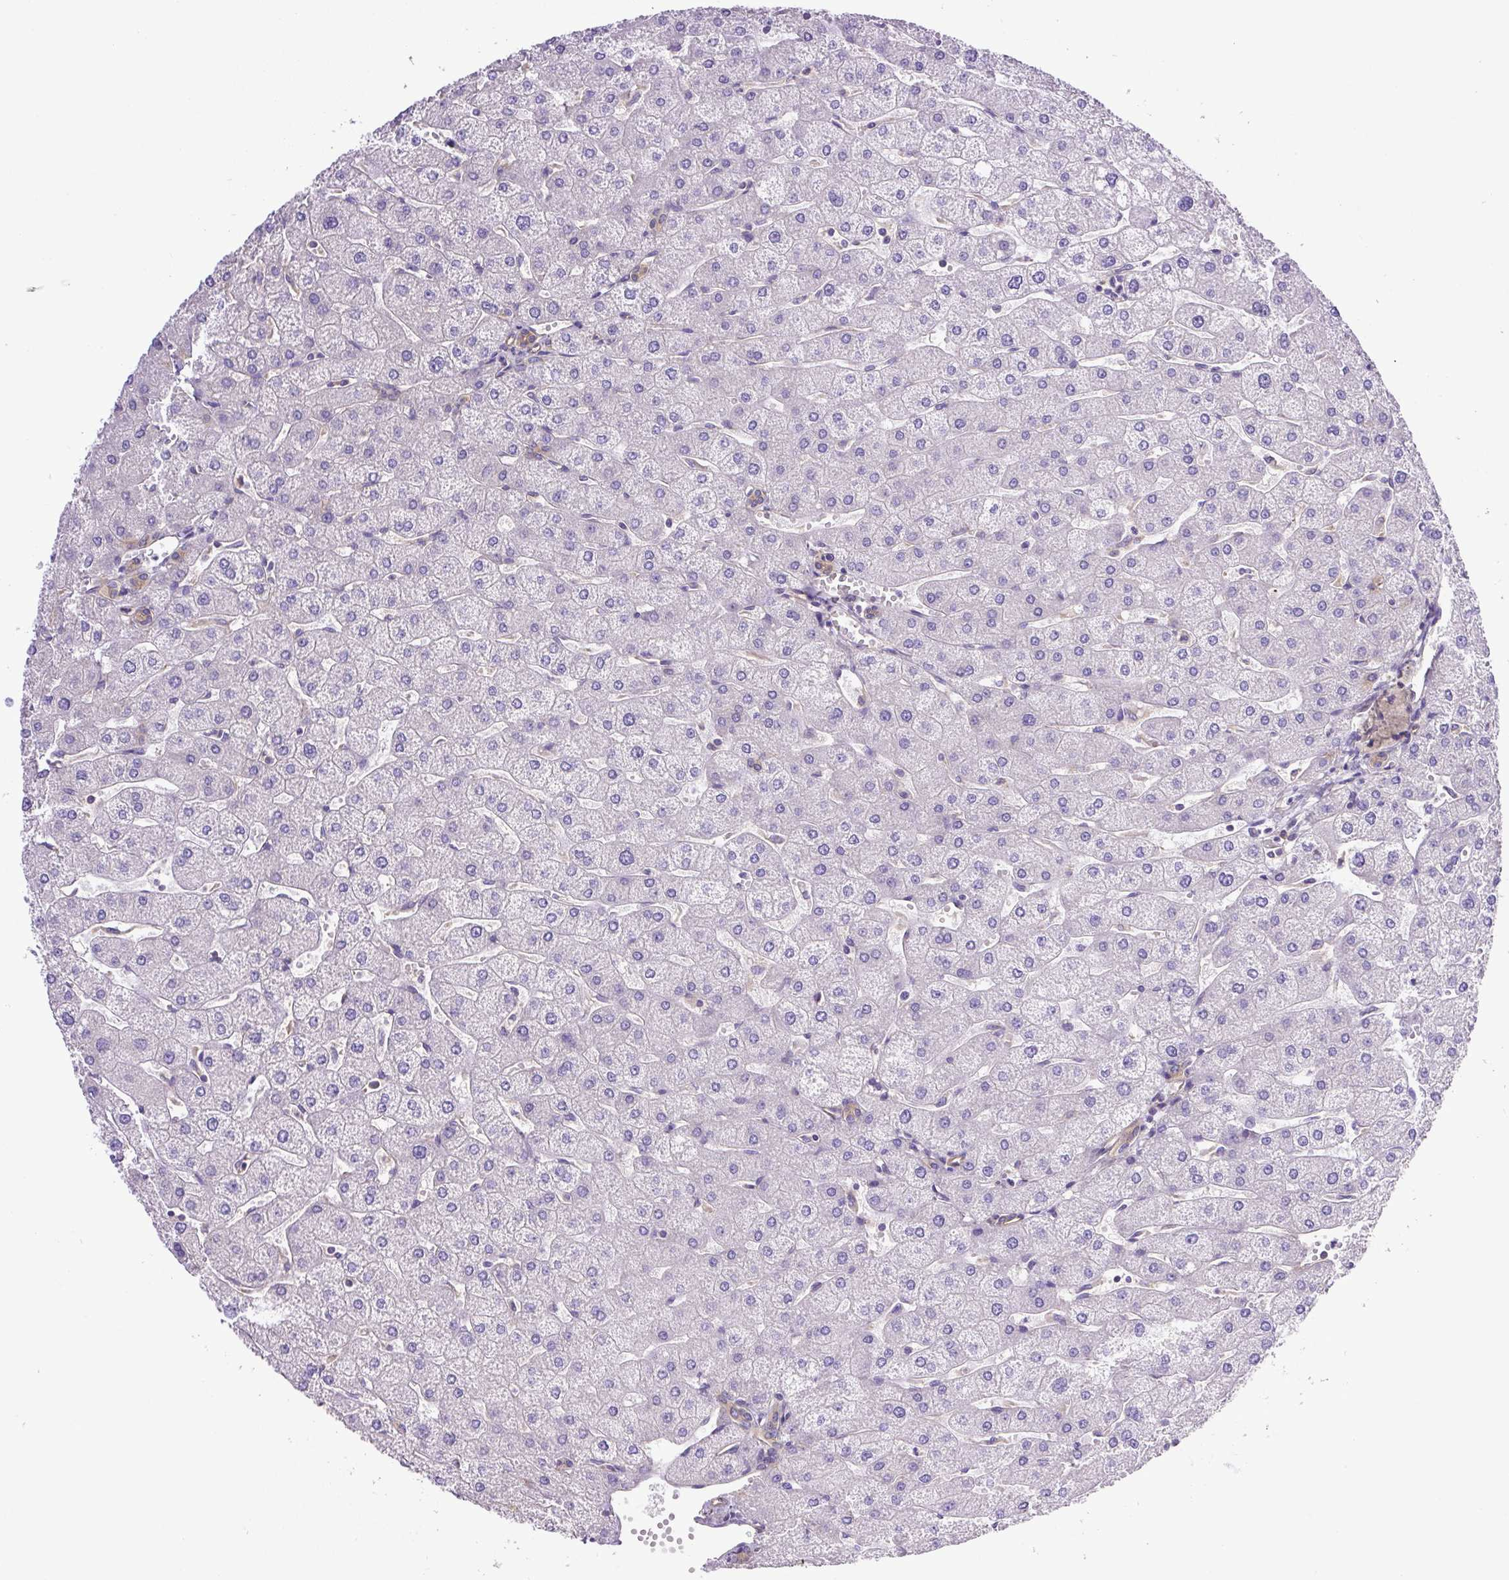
{"staining": {"intensity": "moderate", "quantity": "25%-75%", "location": "cytoplasmic/membranous"}, "tissue": "liver", "cell_type": "Cholangiocytes", "image_type": "normal", "snomed": [{"axis": "morphology", "description": "Normal tissue, NOS"}, {"axis": "topography", "description": "Liver"}], "caption": "High-power microscopy captured an immunohistochemistry (IHC) histopathology image of unremarkable liver, revealing moderate cytoplasmic/membranous staining in approximately 25%-75% of cholangiocytes.", "gene": "DCTN1", "patient": {"sex": "male", "age": 67}}